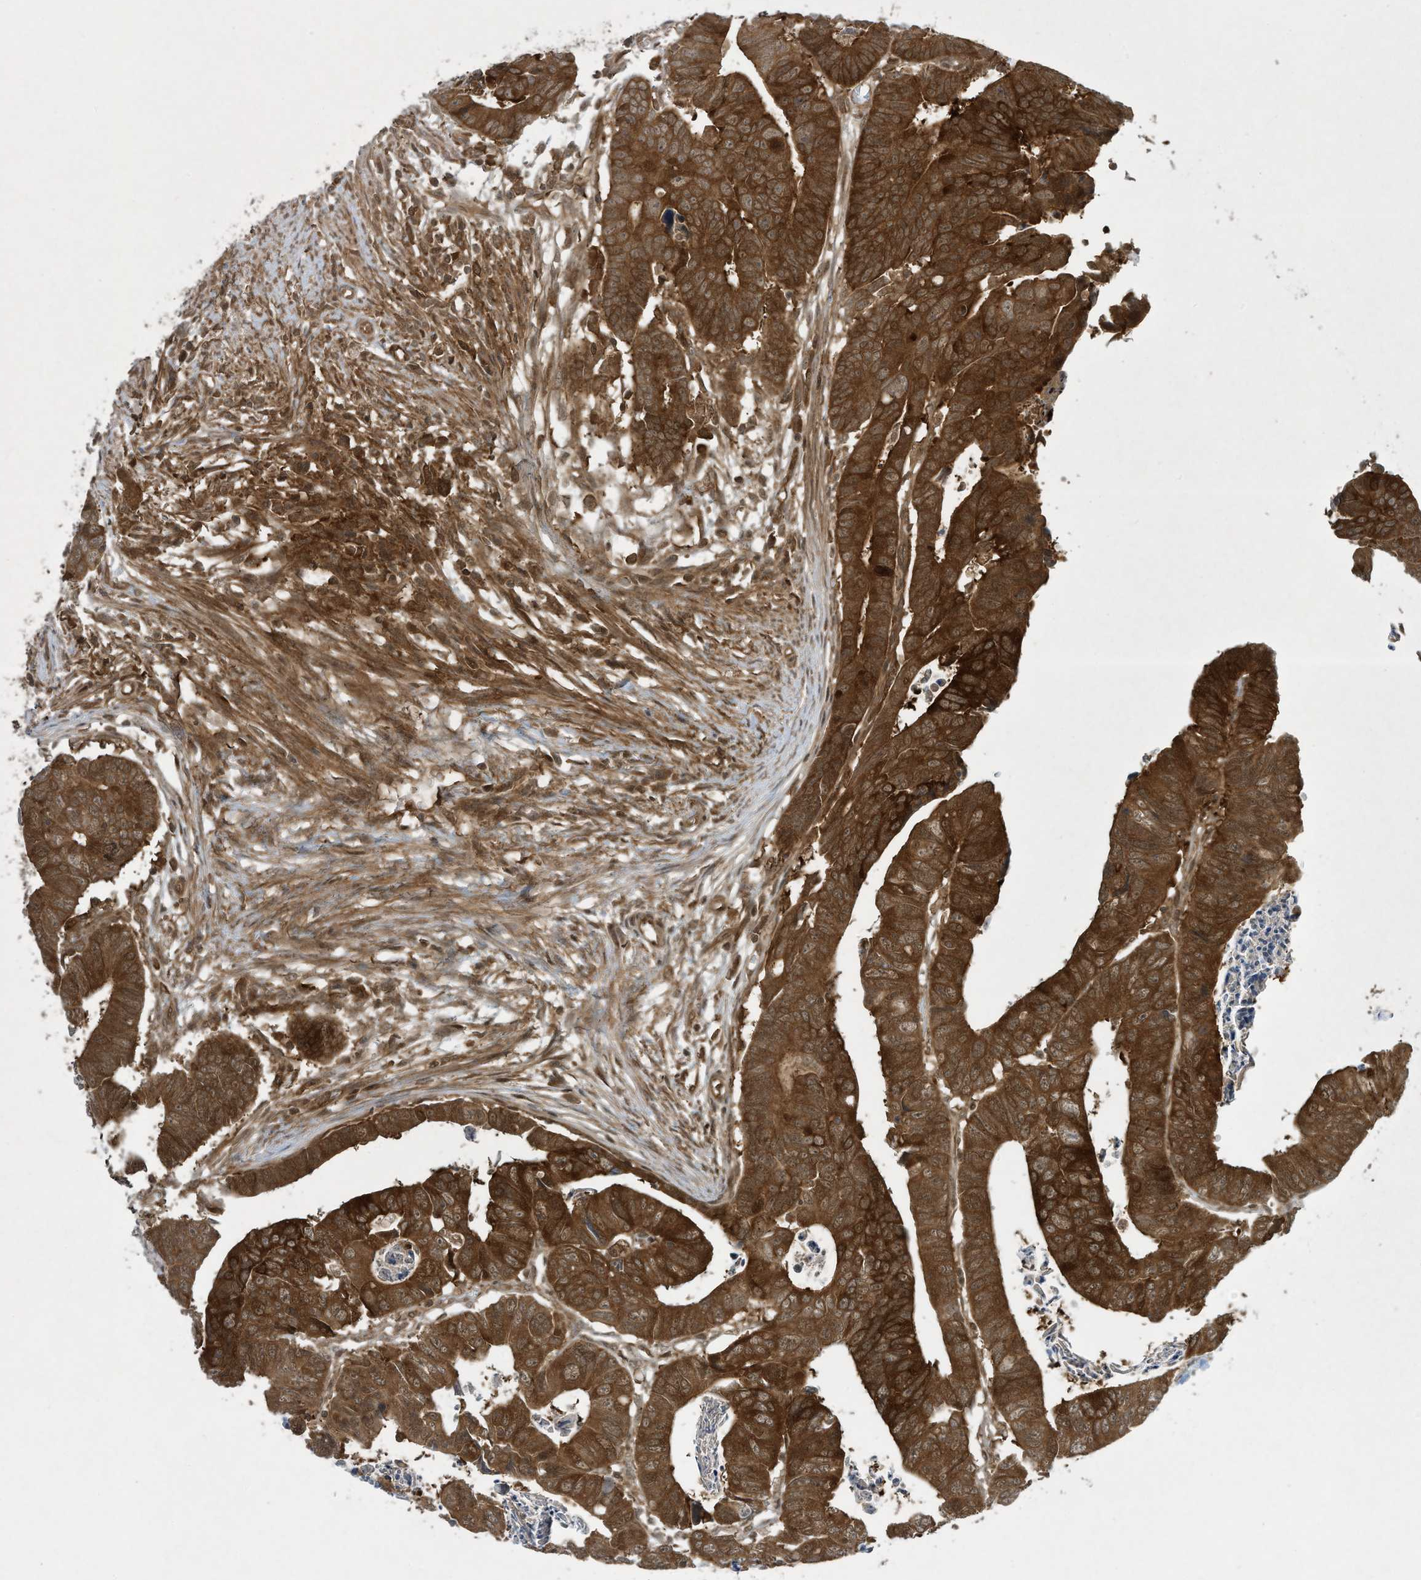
{"staining": {"intensity": "strong", "quantity": ">75%", "location": "cytoplasmic/membranous"}, "tissue": "colorectal cancer", "cell_type": "Tumor cells", "image_type": "cancer", "snomed": [{"axis": "morphology", "description": "Adenocarcinoma, NOS"}, {"axis": "topography", "description": "Rectum"}], "caption": "Immunohistochemical staining of adenocarcinoma (colorectal) demonstrates high levels of strong cytoplasmic/membranous staining in about >75% of tumor cells. The staining was performed using DAB (3,3'-diaminobenzidine) to visualize the protein expression in brown, while the nuclei were stained in blue with hematoxylin (Magnification: 20x).", "gene": "CERT1", "patient": {"sex": "female", "age": 65}}